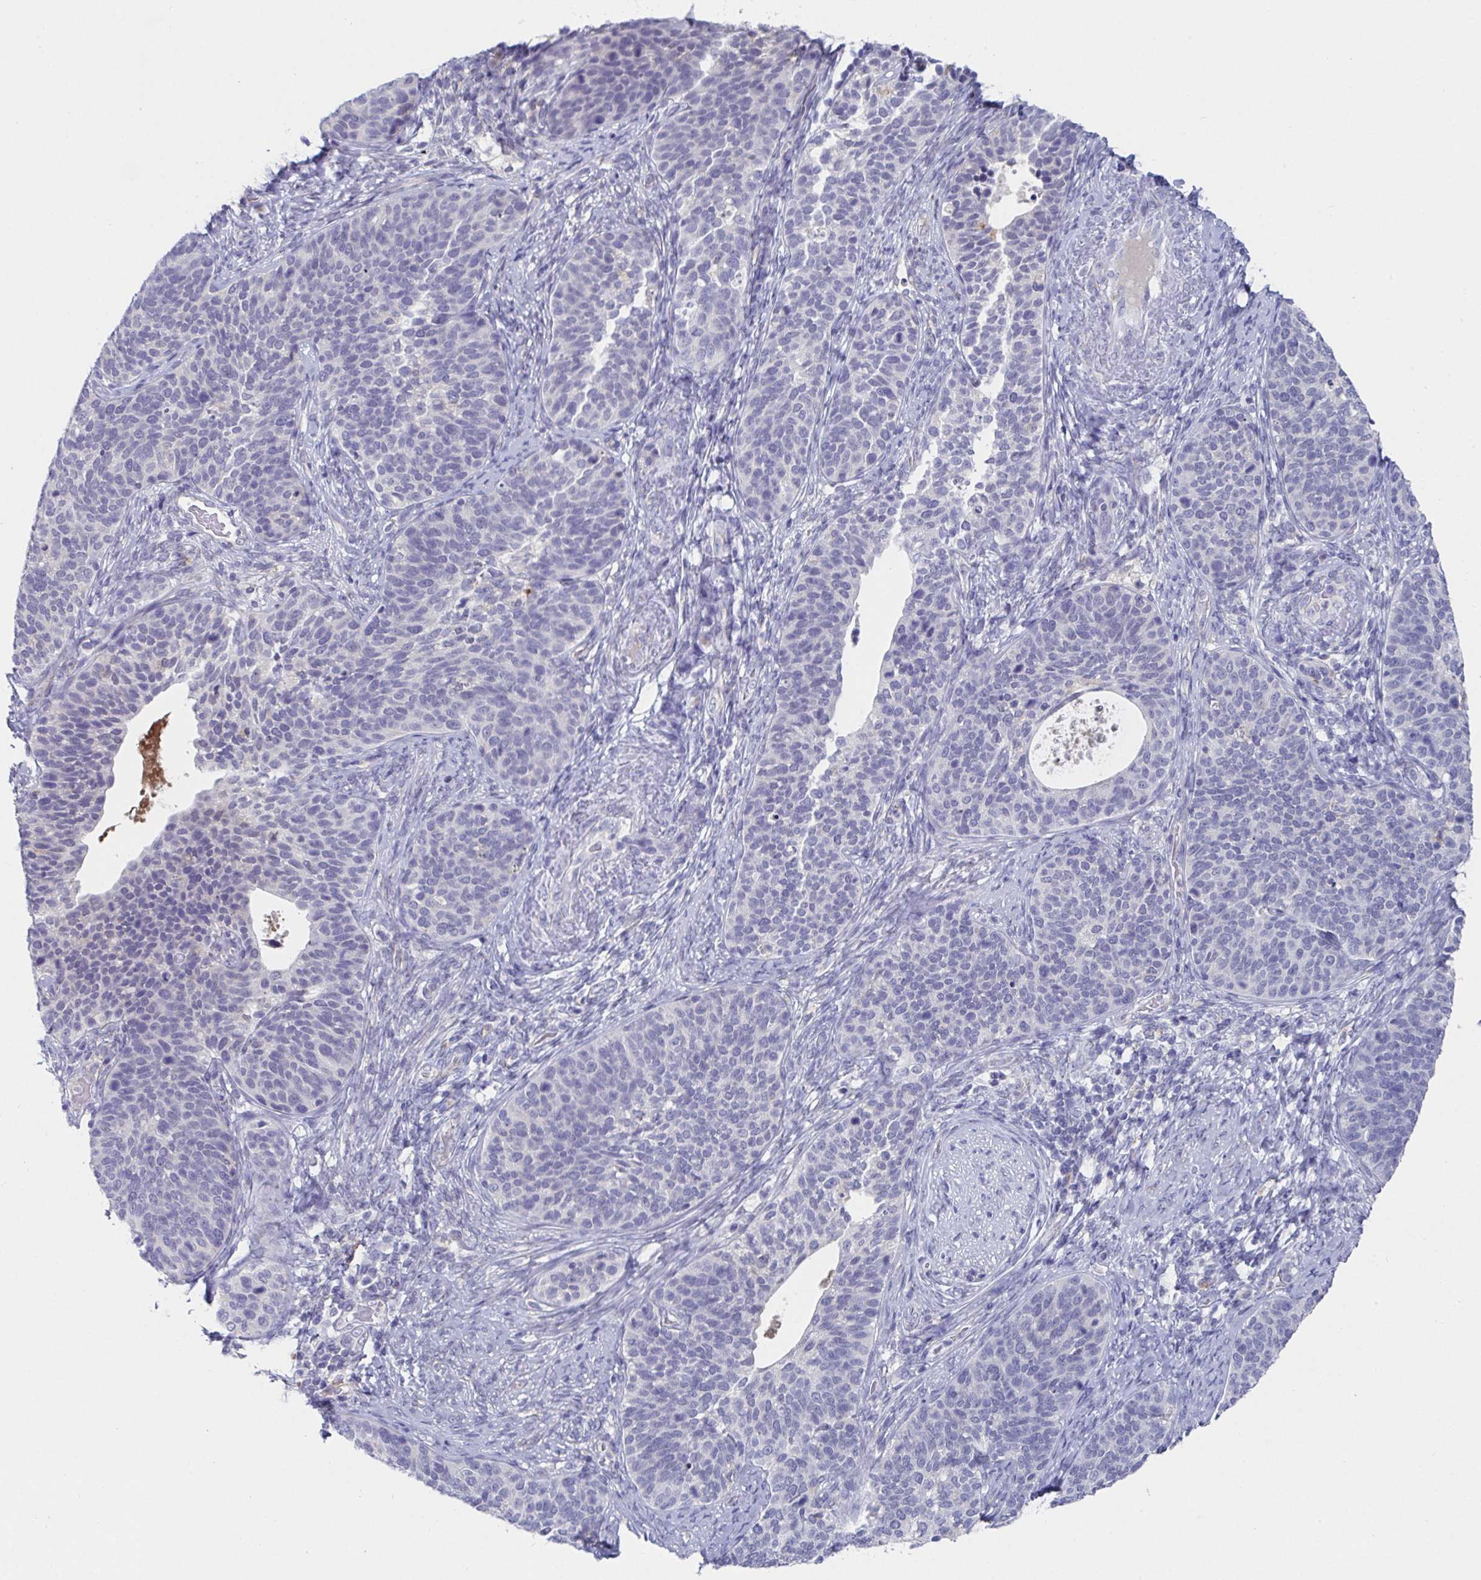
{"staining": {"intensity": "negative", "quantity": "none", "location": "none"}, "tissue": "cervical cancer", "cell_type": "Tumor cells", "image_type": "cancer", "snomed": [{"axis": "morphology", "description": "Squamous cell carcinoma, NOS"}, {"axis": "topography", "description": "Cervix"}], "caption": "The micrograph demonstrates no significant expression in tumor cells of cervical cancer (squamous cell carcinoma). (DAB (3,3'-diaminobenzidine) IHC visualized using brightfield microscopy, high magnification).", "gene": "TAS2R39", "patient": {"sex": "female", "age": 69}}